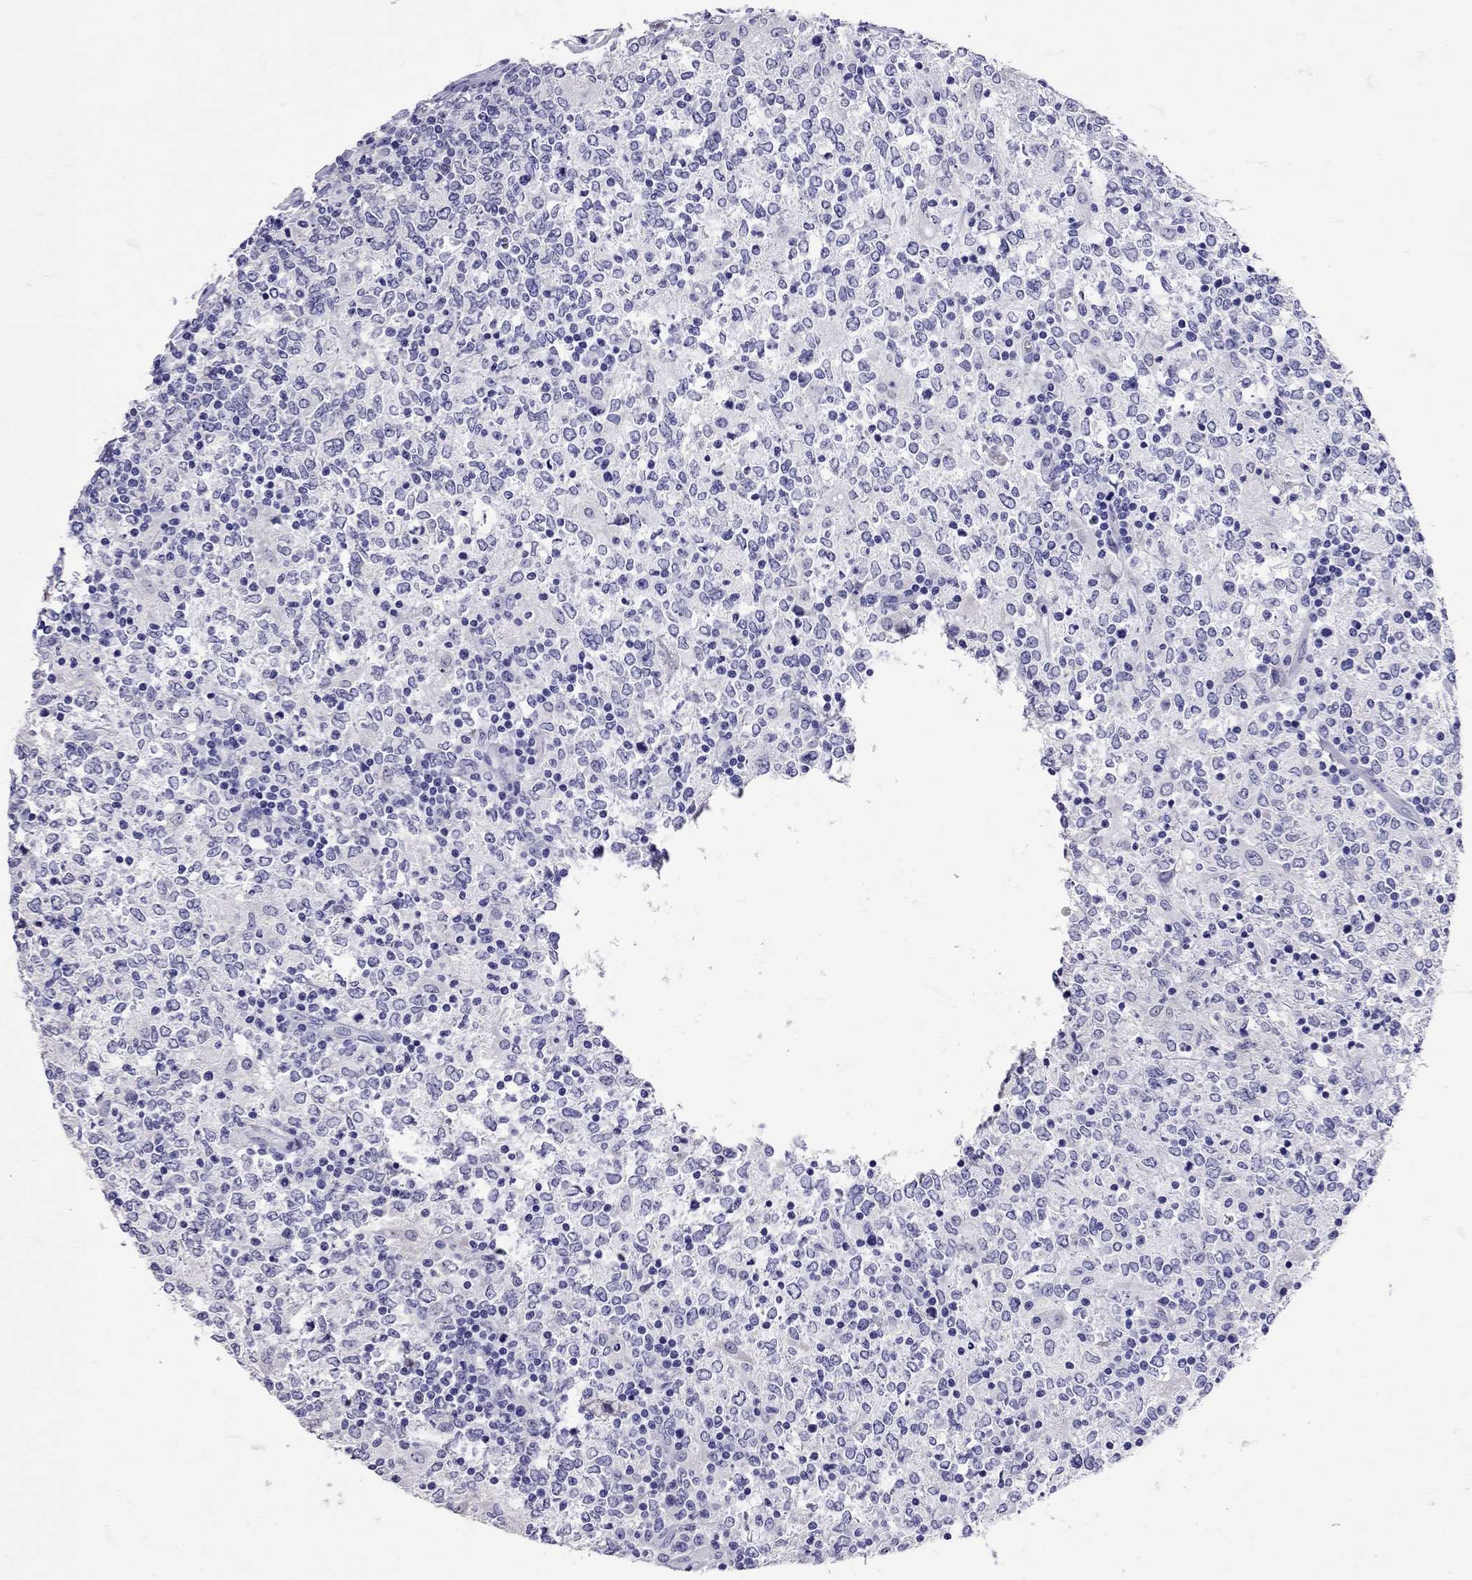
{"staining": {"intensity": "negative", "quantity": "none", "location": "none"}, "tissue": "lymphoma", "cell_type": "Tumor cells", "image_type": "cancer", "snomed": [{"axis": "morphology", "description": "Malignant lymphoma, non-Hodgkin's type, High grade"}, {"axis": "topography", "description": "Lymph node"}], "caption": "The IHC image has no significant staining in tumor cells of high-grade malignant lymphoma, non-Hodgkin's type tissue.", "gene": "TBR1", "patient": {"sex": "female", "age": 84}}